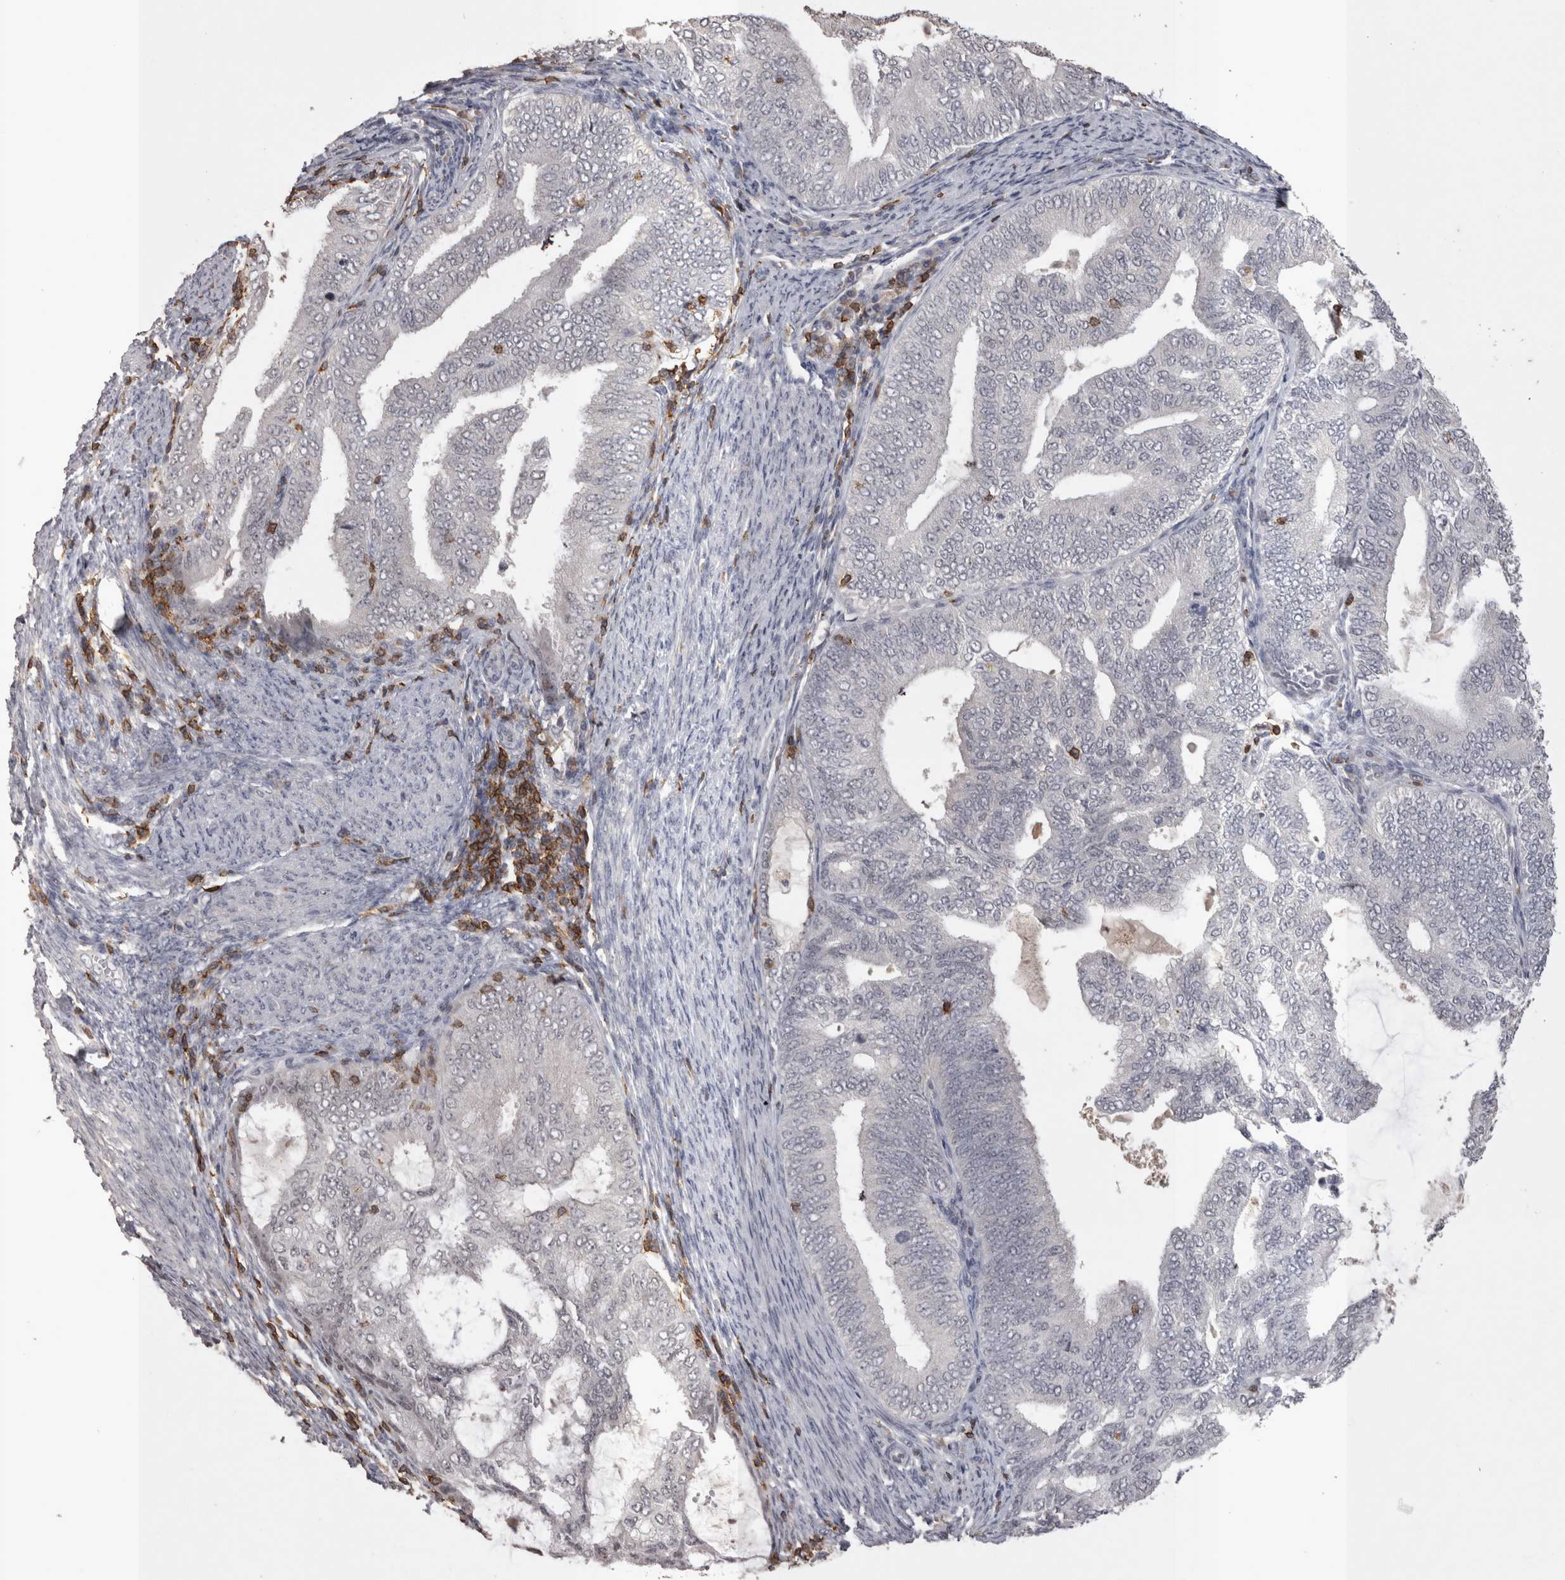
{"staining": {"intensity": "negative", "quantity": "none", "location": "none"}, "tissue": "endometrial cancer", "cell_type": "Tumor cells", "image_type": "cancer", "snomed": [{"axis": "morphology", "description": "Adenocarcinoma, NOS"}, {"axis": "topography", "description": "Endometrium"}], "caption": "Tumor cells are negative for brown protein staining in adenocarcinoma (endometrial).", "gene": "SKAP1", "patient": {"sex": "female", "age": 58}}